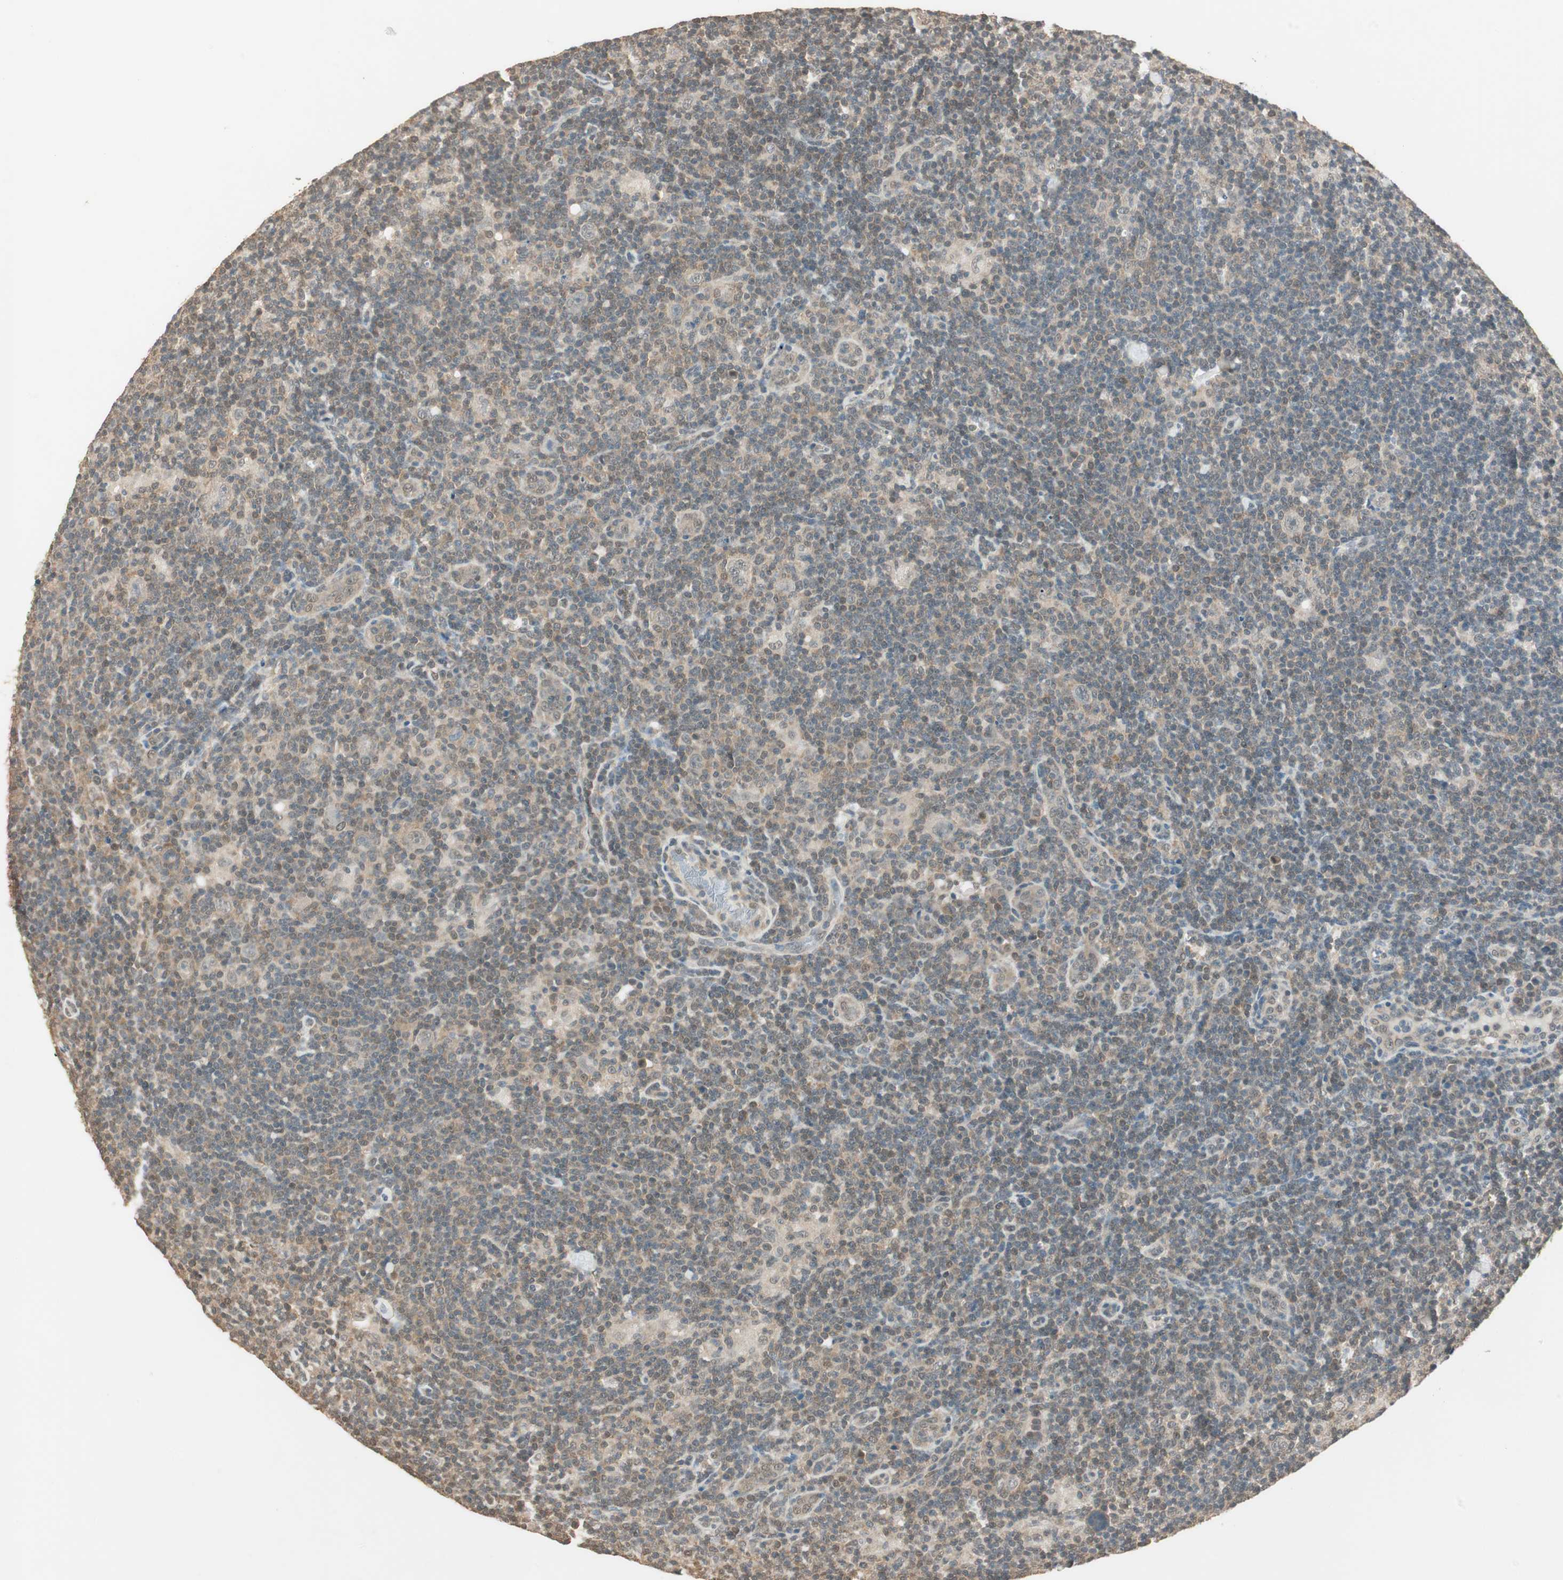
{"staining": {"intensity": "negative", "quantity": "none", "location": "none"}, "tissue": "lymphoma", "cell_type": "Tumor cells", "image_type": "cancer", "snomed": [{"axis": "morphology", "description": "Hodgkin's disease, NOS"}, {"axis": "topography", "description": "Lymph node"}], "caption": "The IHC photomicrograph has no significant staining in tumor cells of Hodgkin's disease tissue.", "gene": "USP5", "patient": {"sex": "female", "age": 57}}